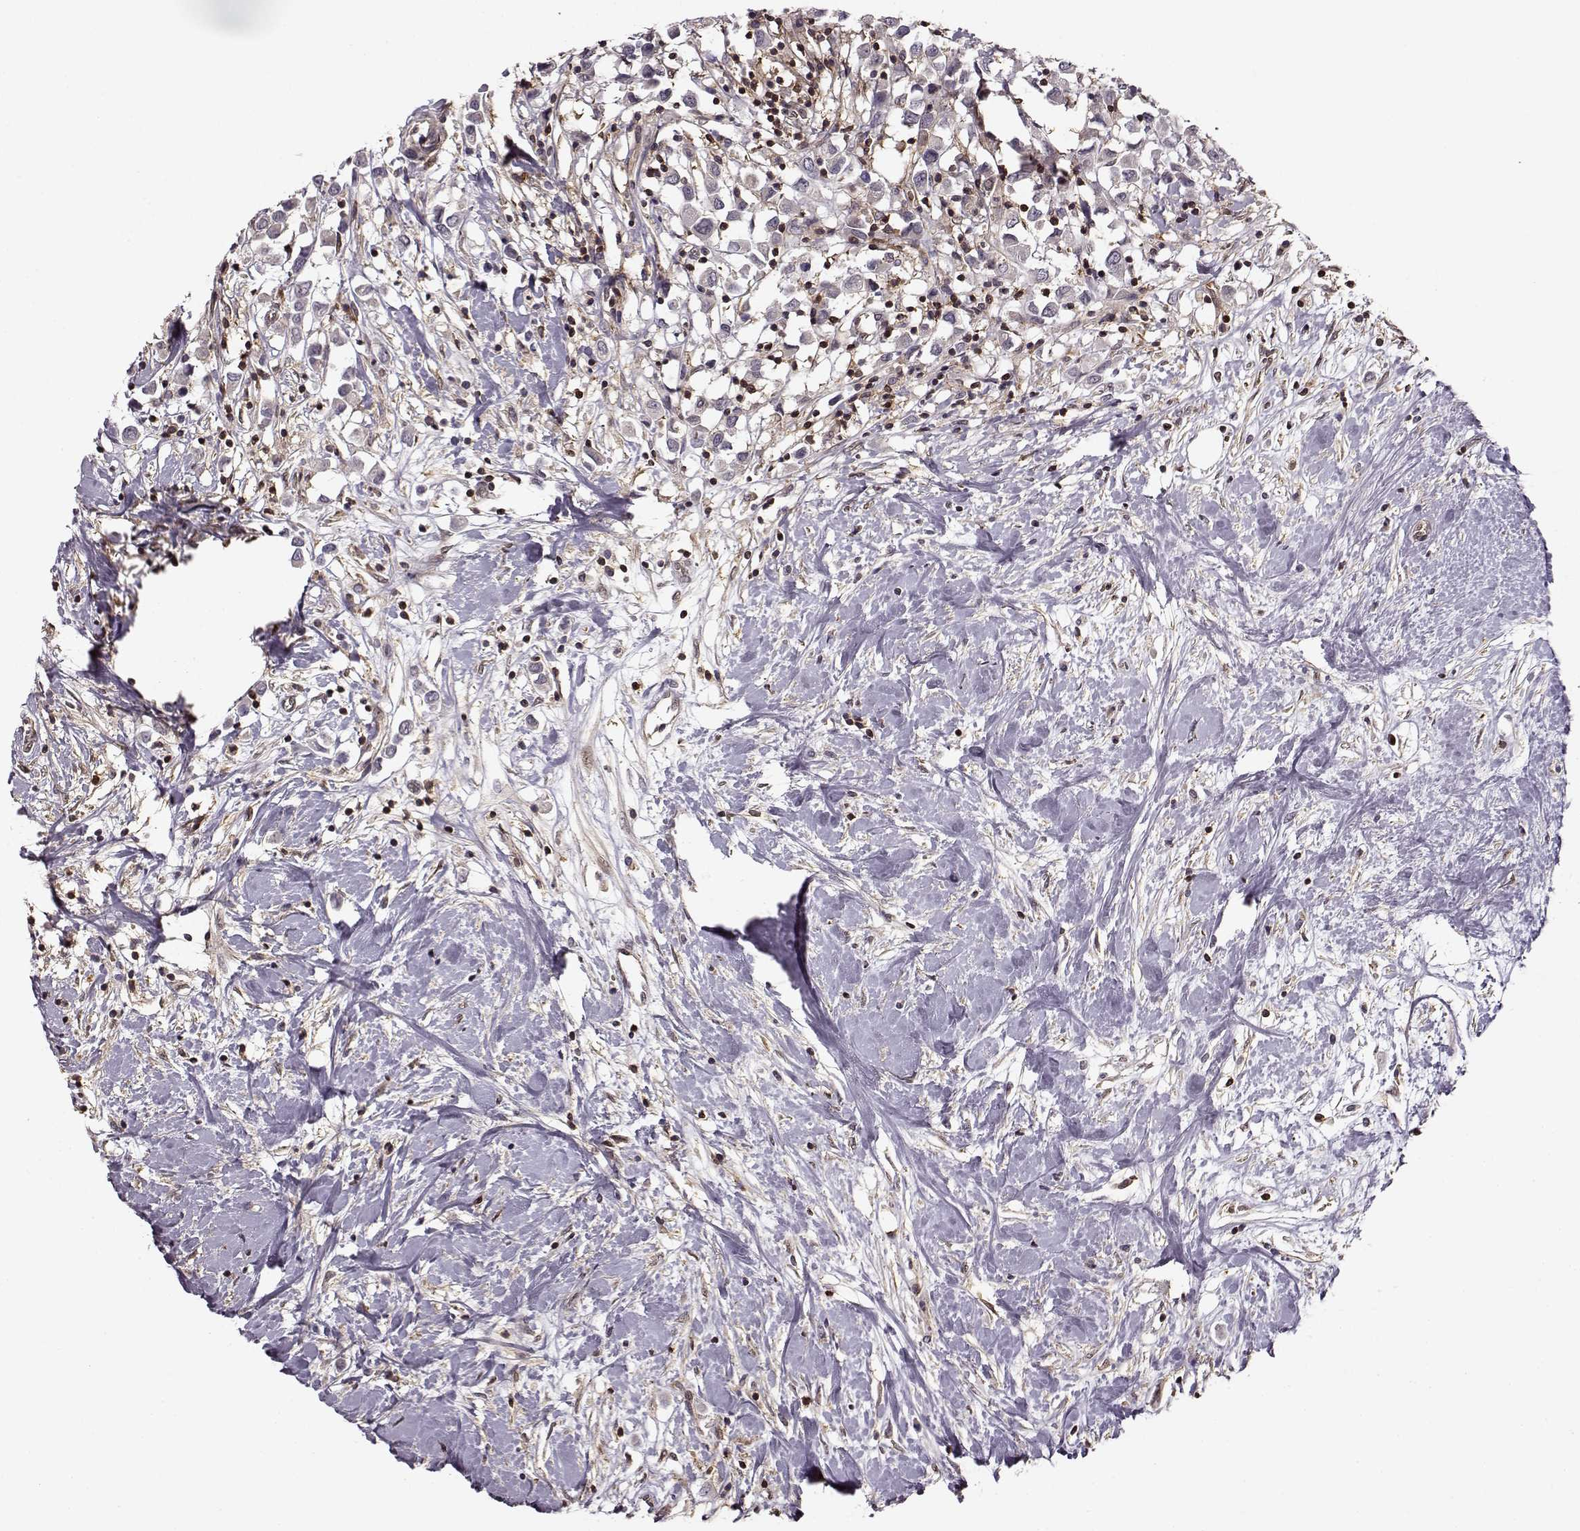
{"staining": {"intensity": "negative", "quantity": "none", "location": "none"}, "tissue": "breast cancer", "cell_type": "Tumor cells", "image_type": "cancer", "snomed": [{"axis": "morphology", "description": "Duct carcinoma"}, {"axis": "topography", "description": "Breast"}], "caption": "The micrograph demonstrates no significant staining in tumor cells of breast cancer (infiltrating ductal carcinoma).", "gene": "MFSD1", "patient": {"sex": "female", "age": 61}}